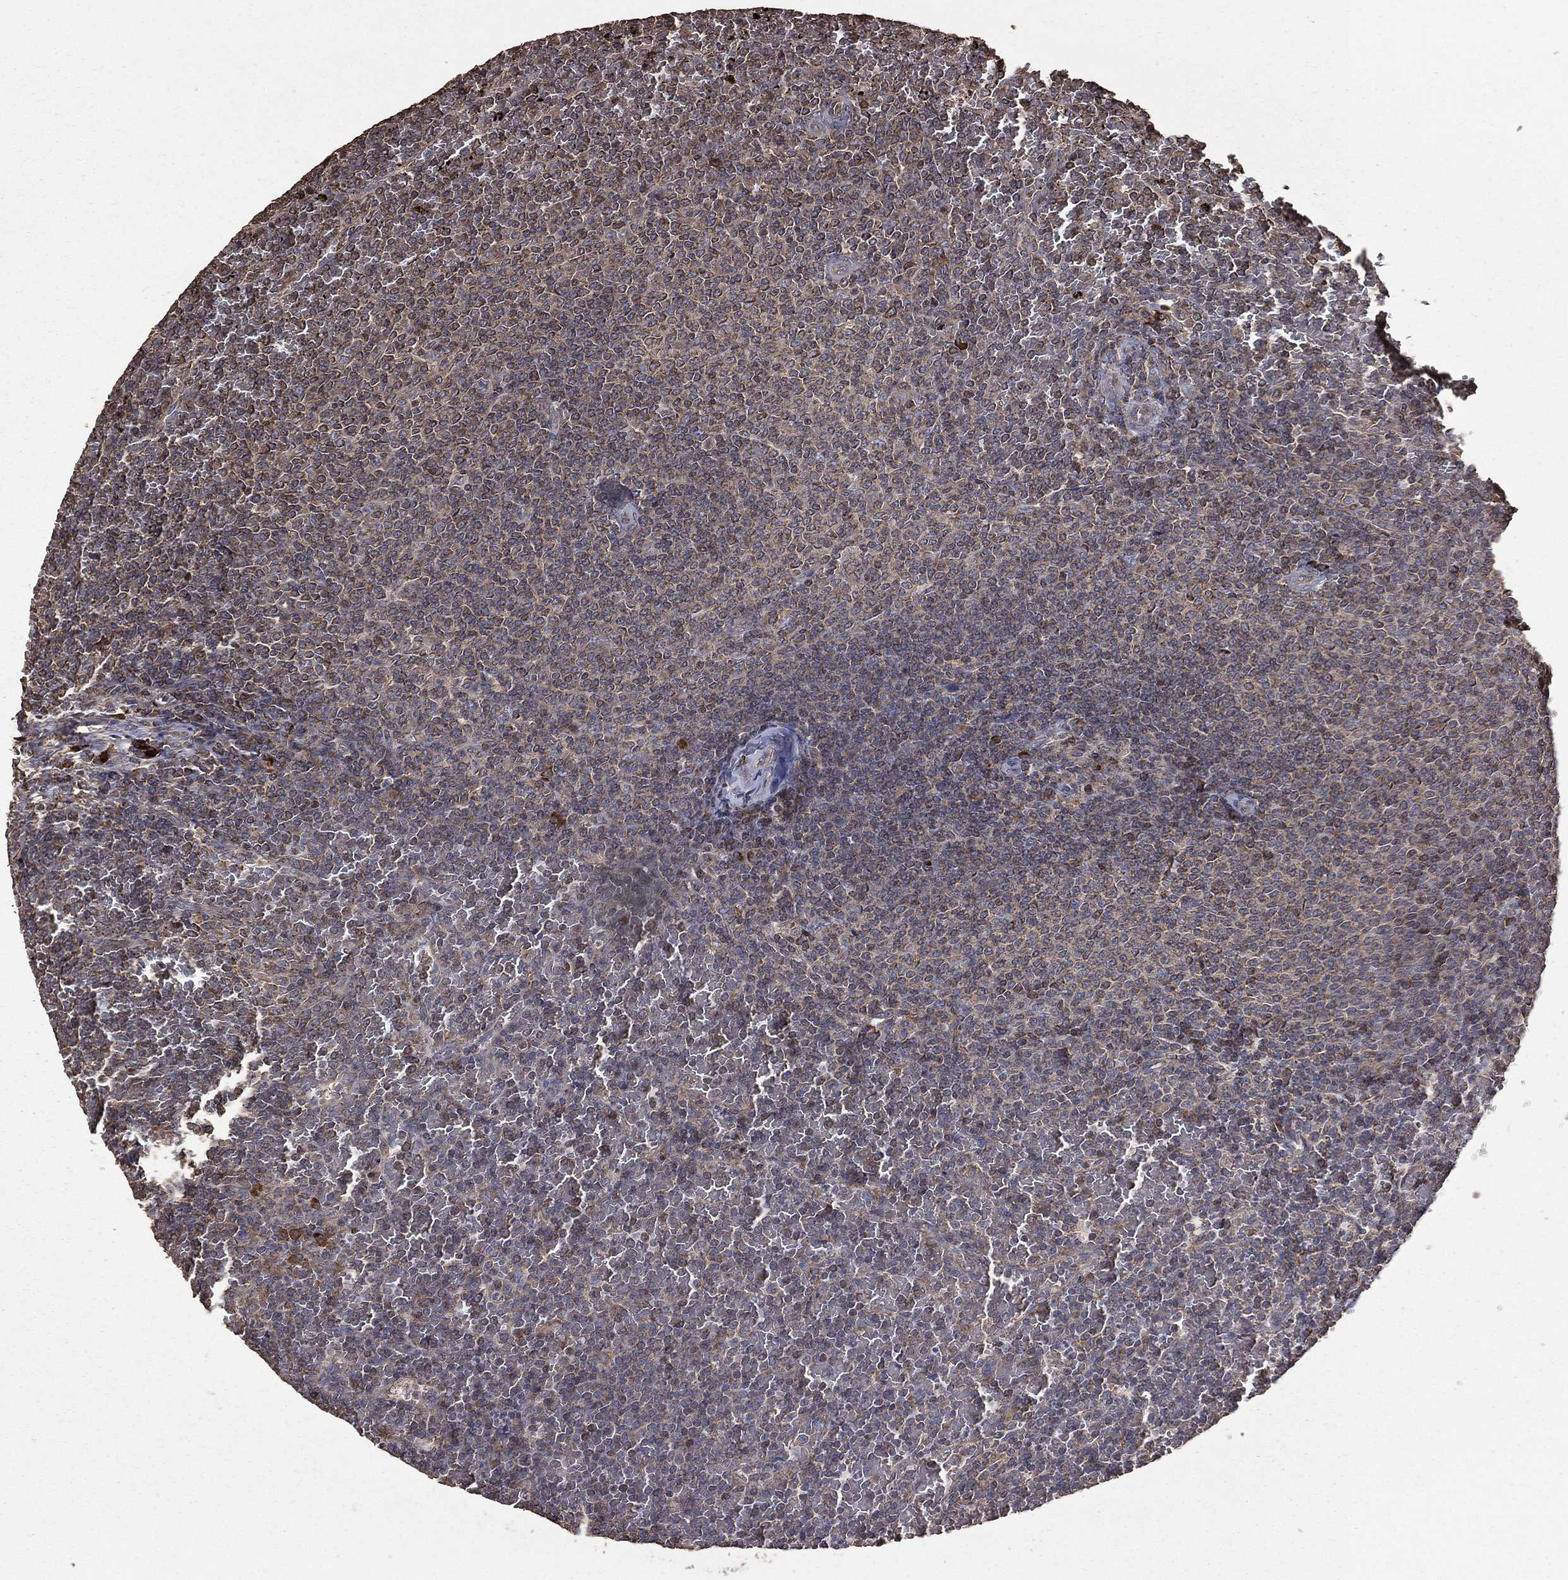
{"staining": {"intensity": "negative", "quantity": "none", "location": "none"}, "tissue": "lymphoma", "cell_type": "Tumor cells", "image_type": "cancer", "snomed": [{"axis": "morphology", "description": "Malignant lymphoma, non-Hodgkin's type, Low grade"}, {"axis": "topography", "description": "Spleen"}], "caption": "Immunohistochemical staining of malignant lymphoma, non-Hodgkin's type (low-grade) displays no significant expression in tumor cells. The staining was performed using DAB to visualize the protein expression in brown, while the nuclei were stained in blue with hematoxylin (Magnification: 20x).", "gene": "METTL27", "patient": {"sex": "female", "age": 77}}